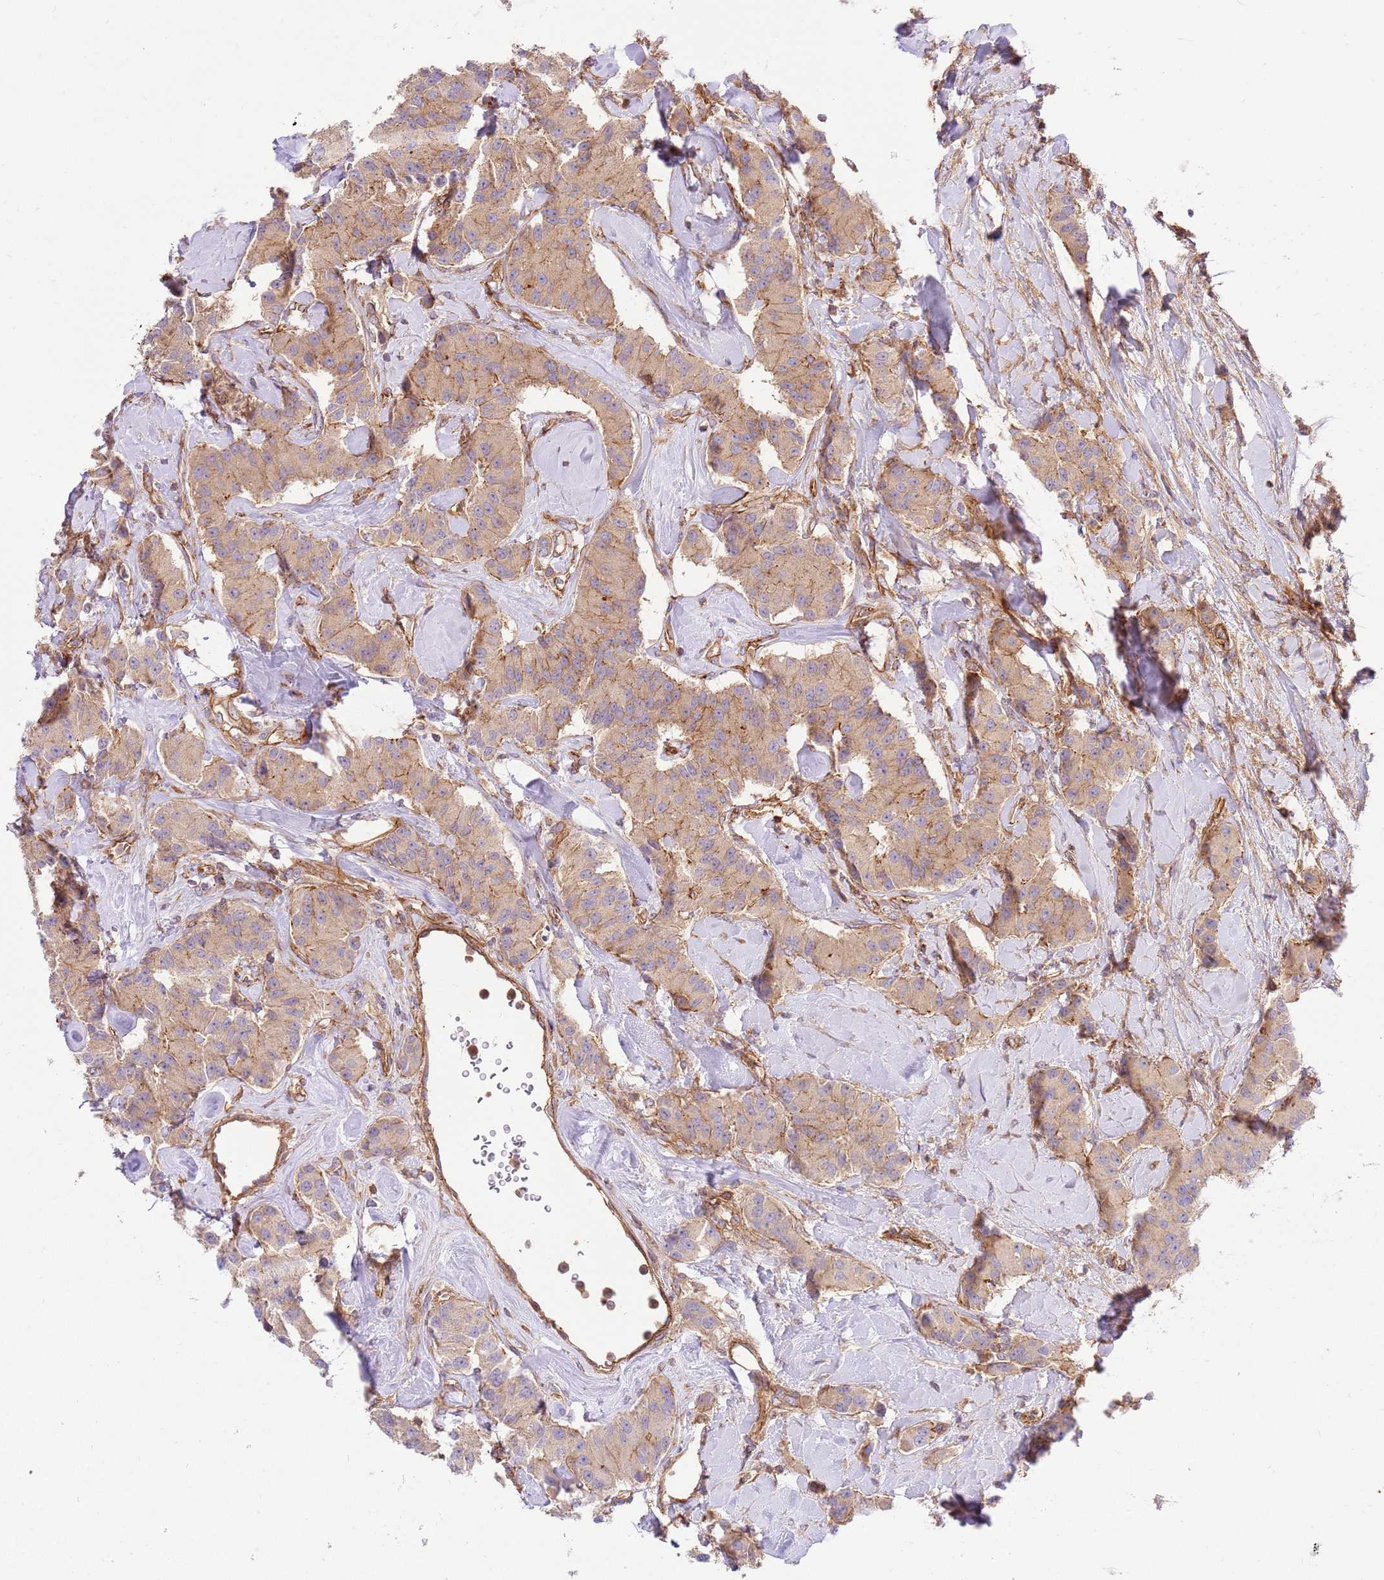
{"staining": {"intensity": "moderate", "quantity": ">75%", "location": "cytoplasmic/membranous"}, "tissue": "carcinoid", "cell_type": "Tumor cells", "image_type": "cancer", "snomed": [{"axis": "morphology", "description": "Carcinoid, malignant, NOS"}, {"axis": "topography", "description": "Pancreas"}], "caption": "Immunohistochemistry (IHC) micrograph of carcinoid stained for a protein (brown), which exhibits medium levels of moderate cytoplasmic/membranous expression in approximately >75% of tumor cells.", "gene": "EFCAB8", "patient": {"sex": "male", "age": 41}}